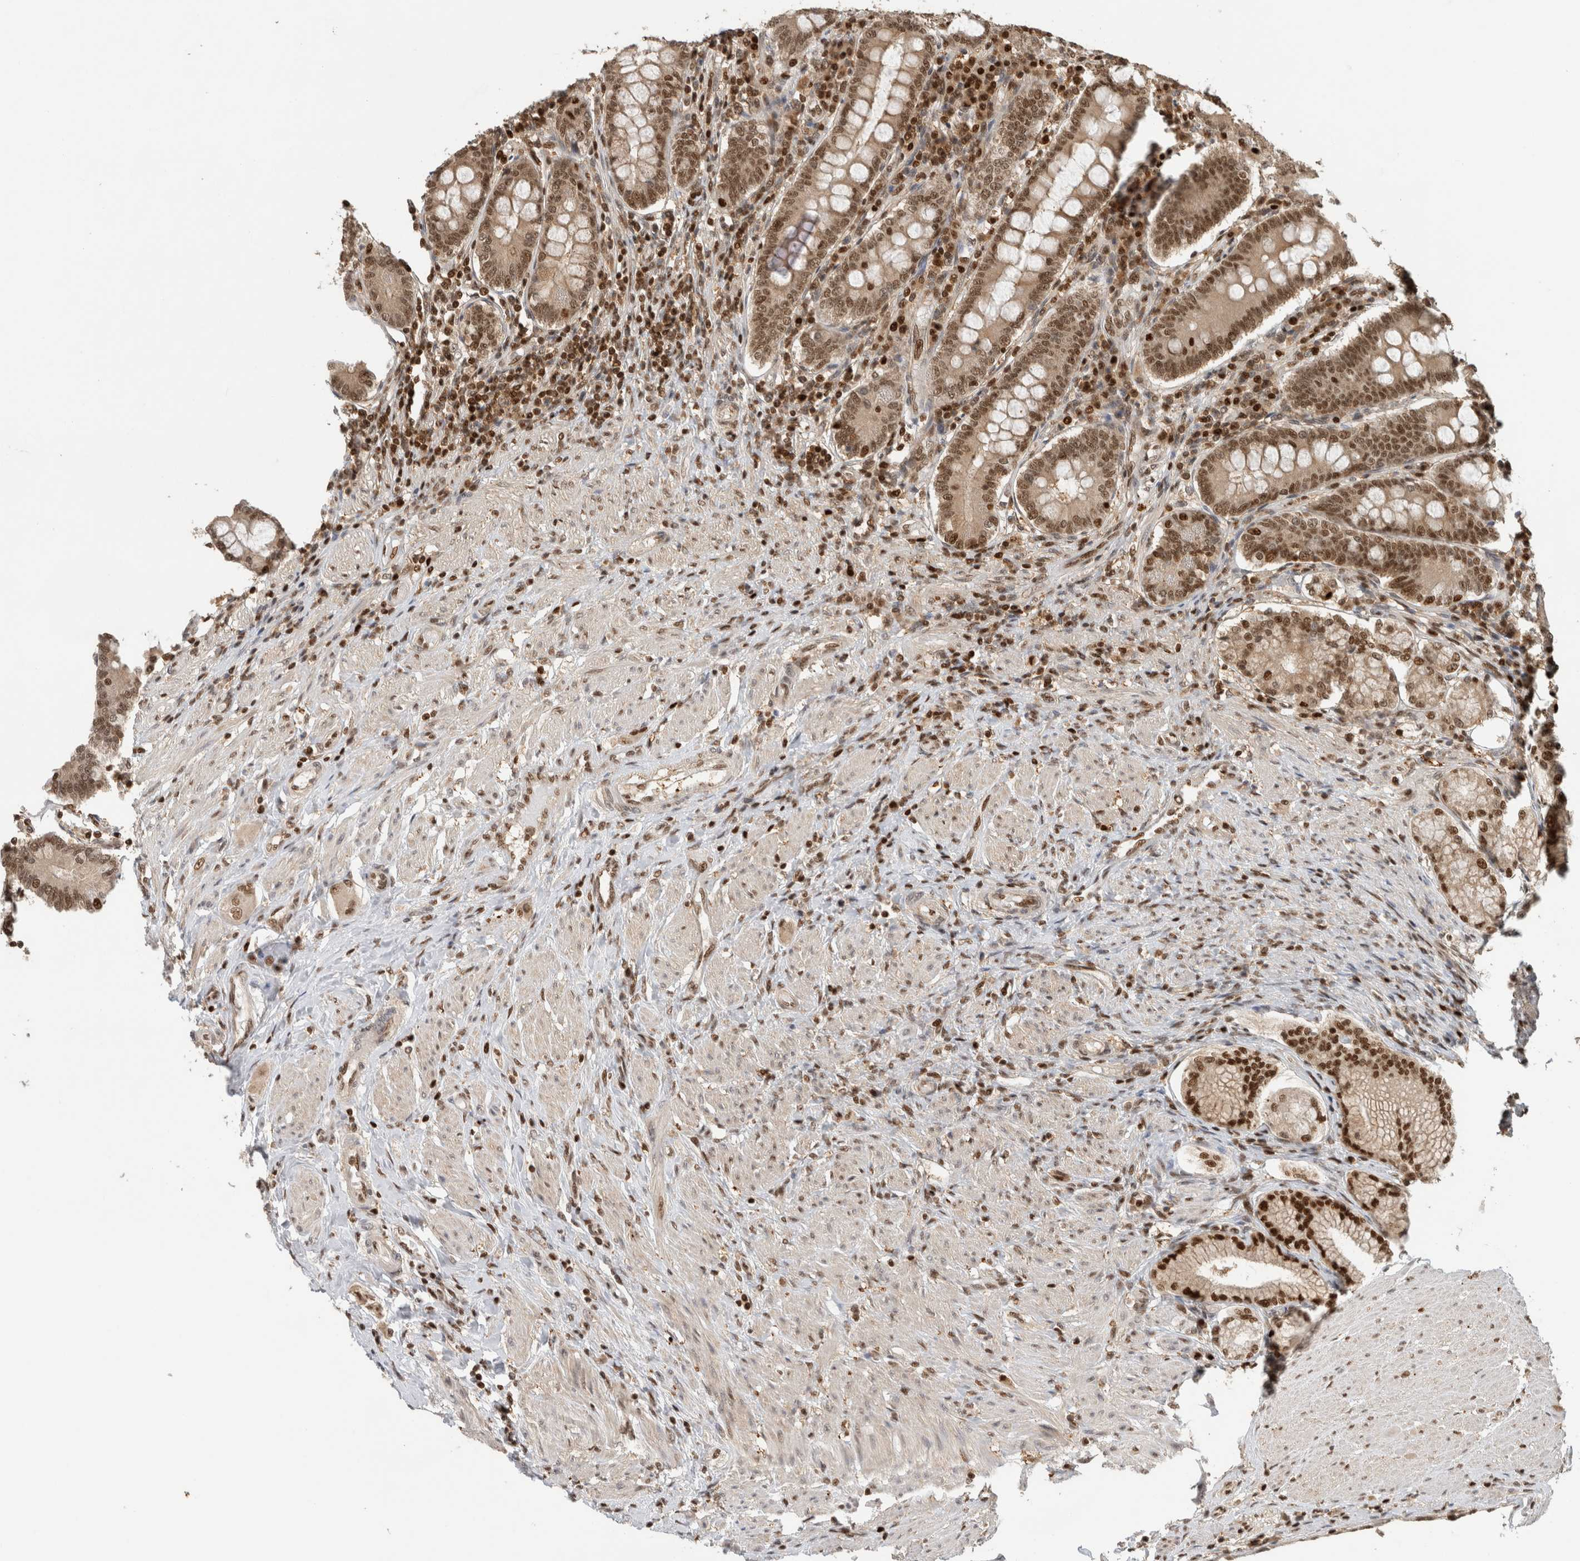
{"staining": {"intensity": "strong", "quantity": ">75%", "location": "cytoplasmic/membranous,nuclear"}, "tissue": "duodenum", "cell_type": "Glandular cells", "image_type": "normal", "snomed": [{"axis": "morphology", "description": "Normal tissue, NOS"}, {"axis": "morphology", "description": "Adenocarcinoma, NOS"}, {"axis": "topography", "description": "Pancreas"}, {"axis": "topography", "description": "Duodenum"}], "caption": "Immunohistochemistry (DAB (3,3'-diaminobenzidine)) staining of unremarkable duodenum shows strong cytoplasmic/membranous,nuclear protein expression in approximately >75% of glandular cells. Ihc stains the protein in brown and the nuclei are stained blue.", "gene": "SNRNP40", "patient": {"sex": "male", "age": 50}}